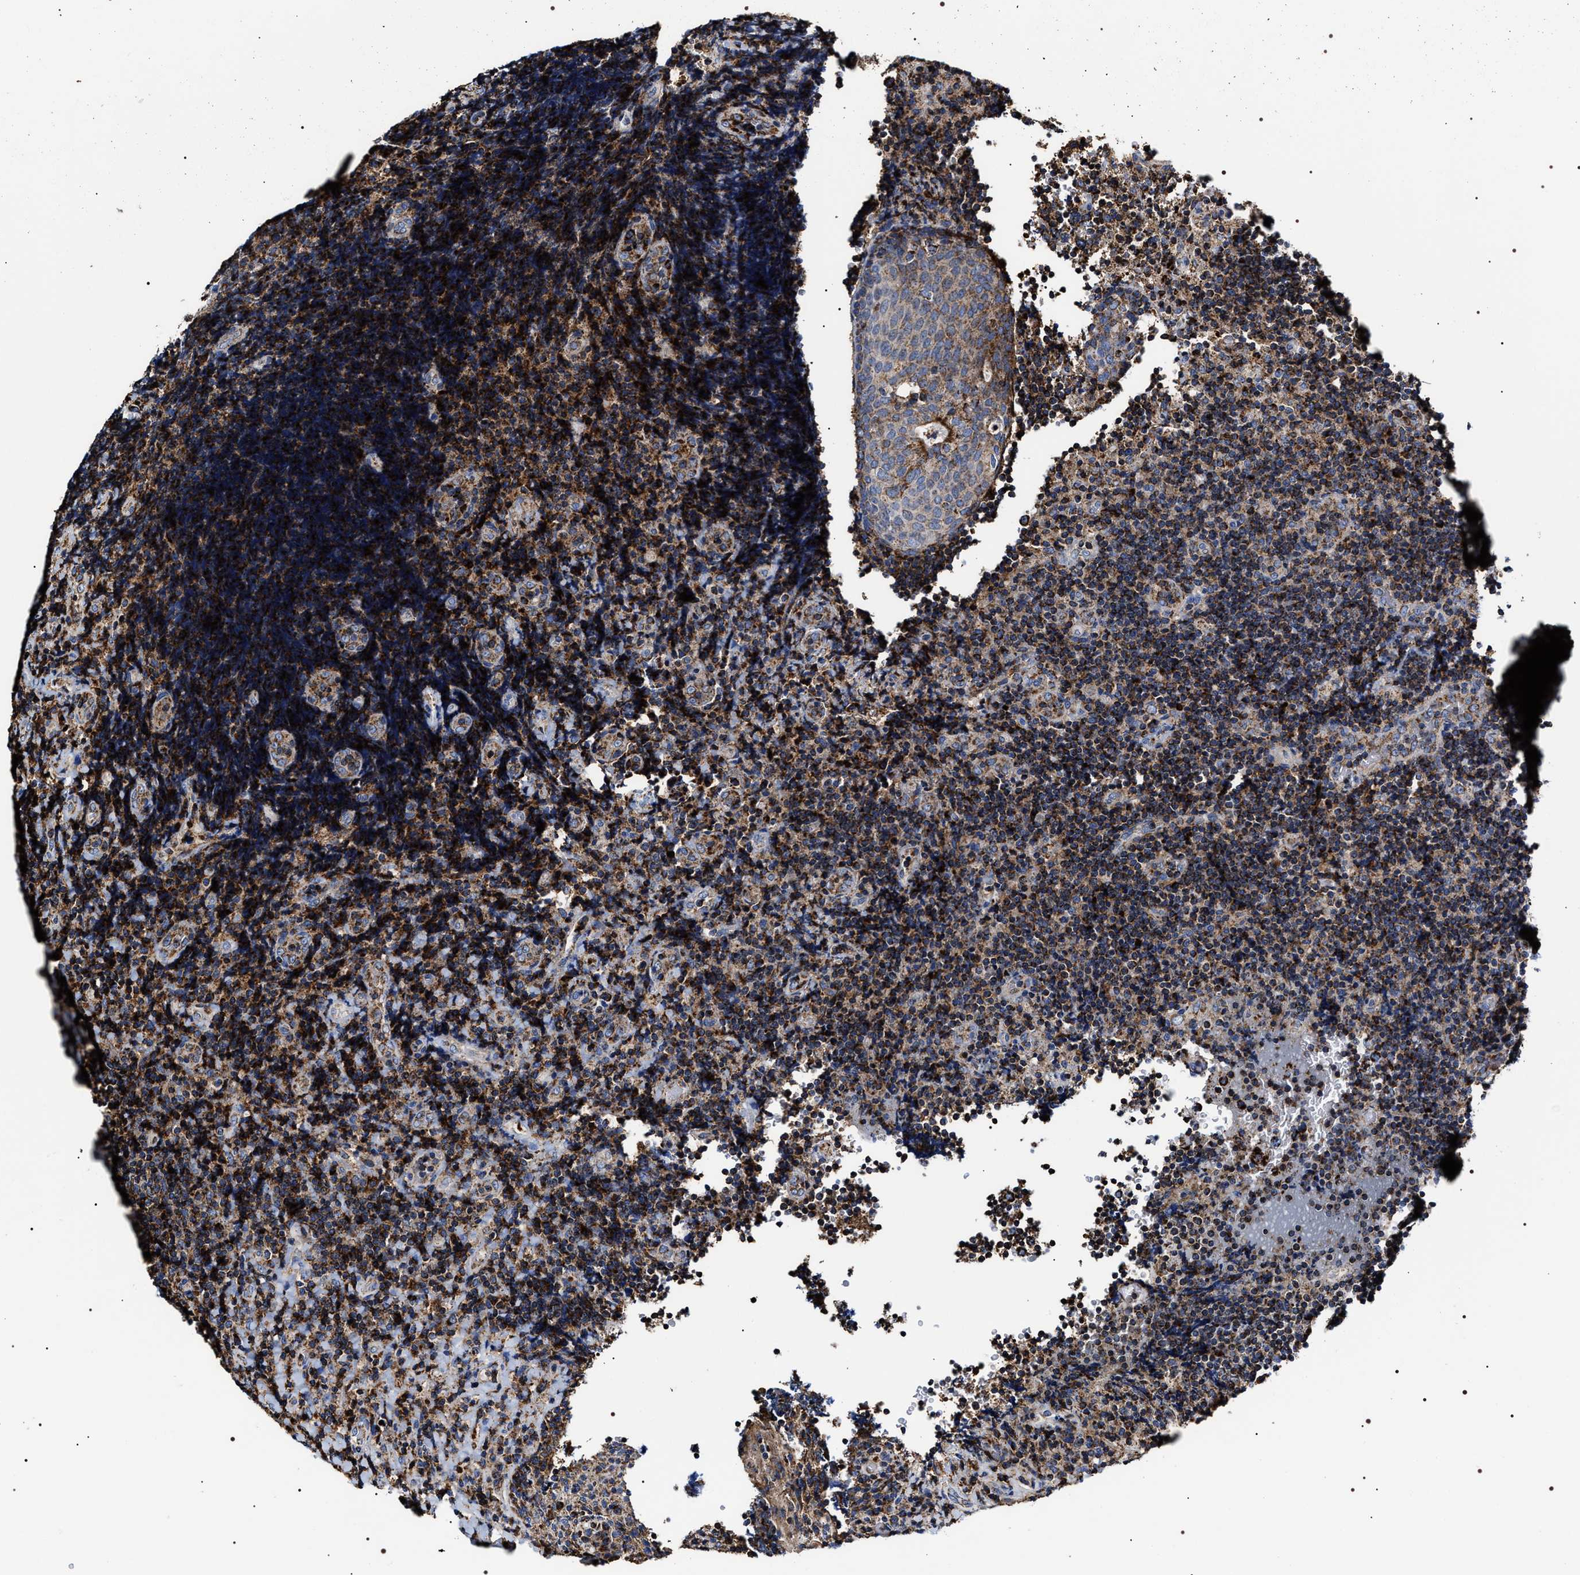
{"staining": {"intensity": "strong", "quantity": ">75%", "location": "cytoplasmic/membranous"}, "tissue": "lymphoma", "cell_type": "Tumor cells", "image_type": "cancer", "snomed": [{"axis": "morphology", "description": "Malignant lymphoma, non-Hodgkin's type, High grade"}, {"axis": "topography", "description": "Tonsil"}], "caption": "Tumor cells reveal strong cytoplasmic/membranous staining in about >75% of cells in lymphoma.", "gene": "COG5", "patient": {"sex": "female", "age": 36}}